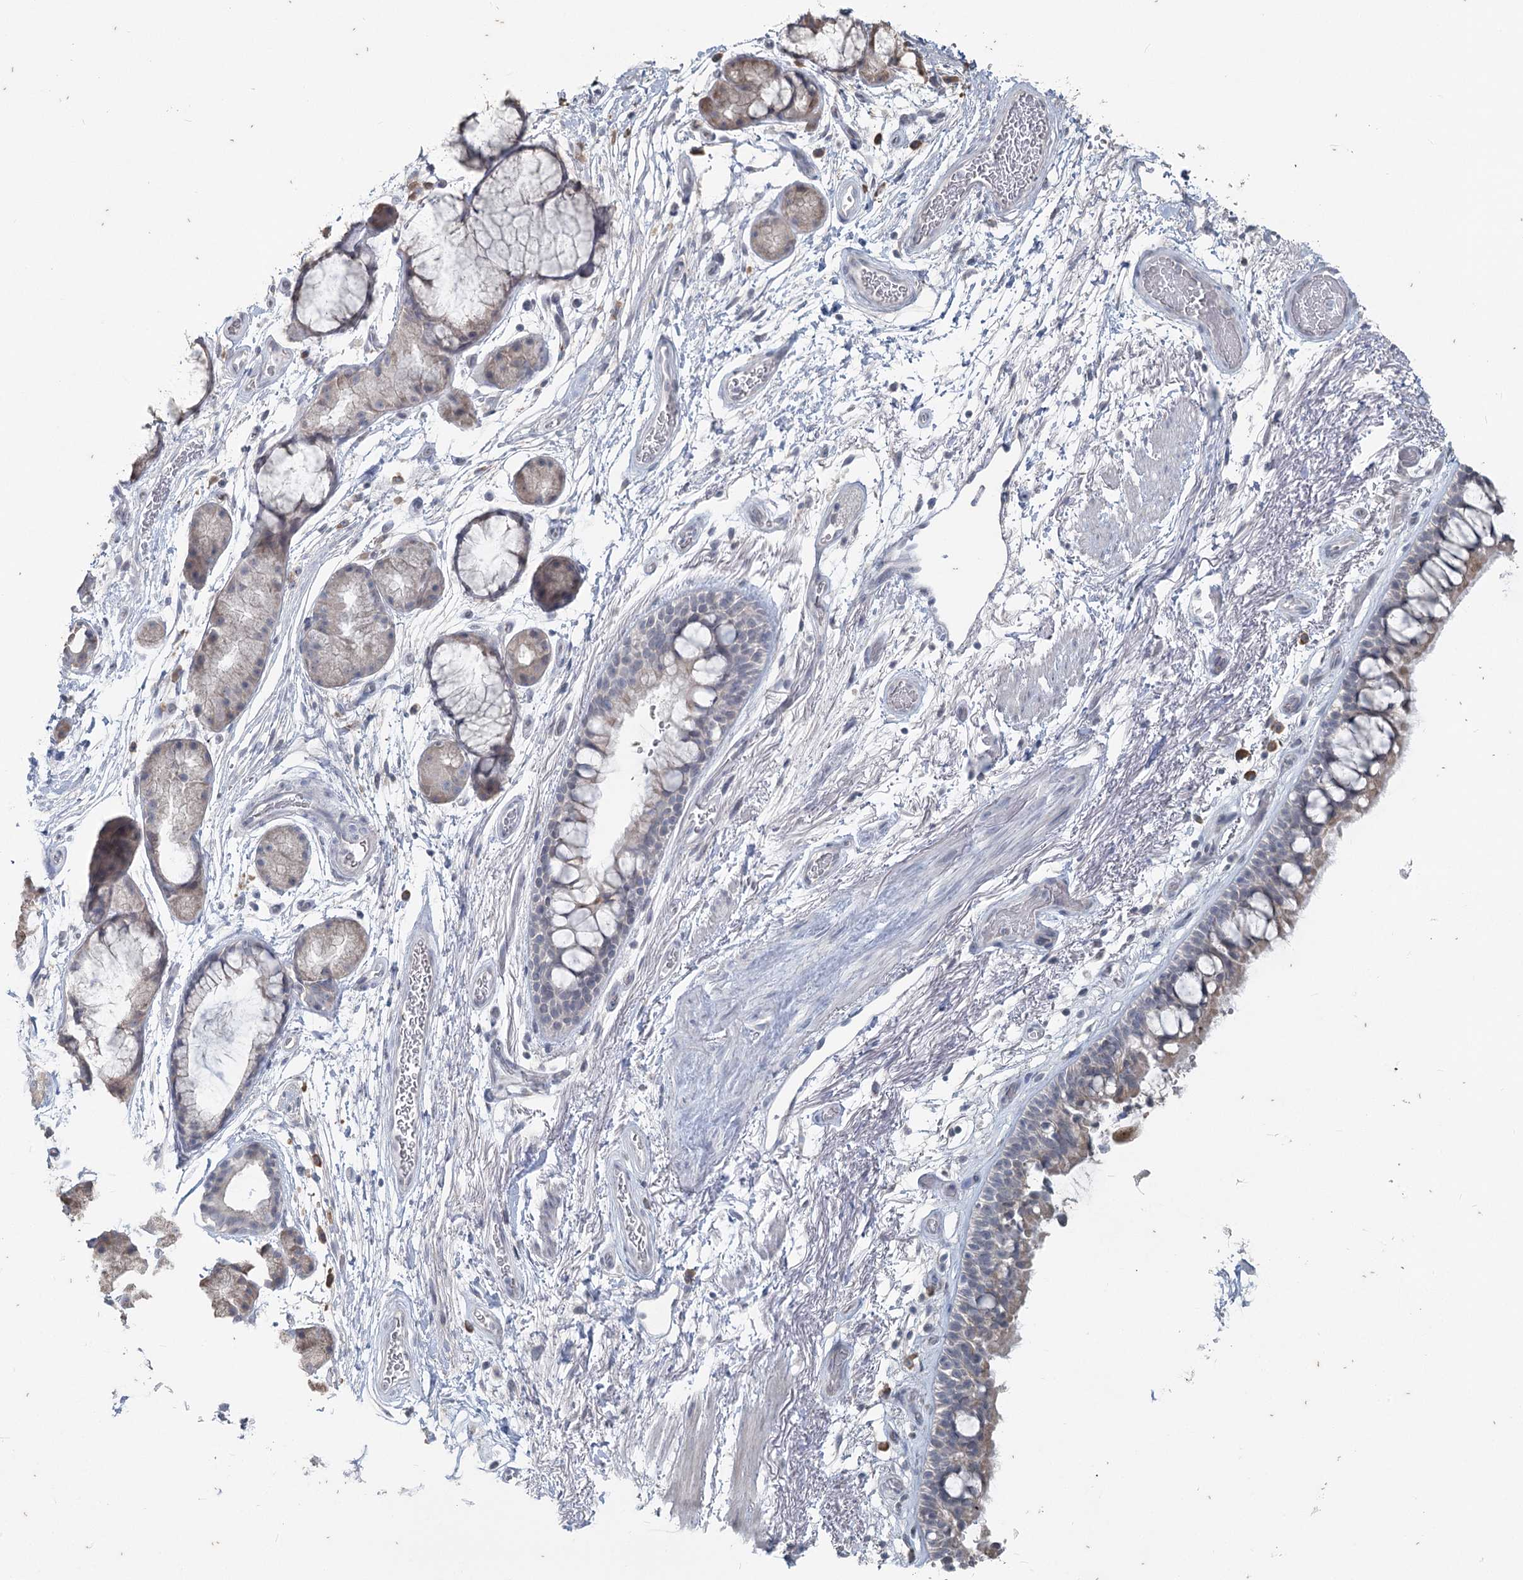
{"staining": {"intensity": "weak", "quantity": "<25%", "location": "cytoplasmic/membranous"}, "tissue": "bronchus", "cell_type": "Respiratory epithelial cells", "image_type": "normal", "snomed": [{"axis": "morphology", "description": "Normal tissue, NOS"}, {"axis": "topography", "description": "Bronchus"}], "caption": "The immunohistochemistry (IHC) histopathology image has no significant expression in respiratory epithelial cells of bronchus. (Brightfield microscopy of DAB immunohistochemistry (IHC) at high magnification).", "gene": "SLC9A3", "patient": {"sex": "male", "age": 65}}